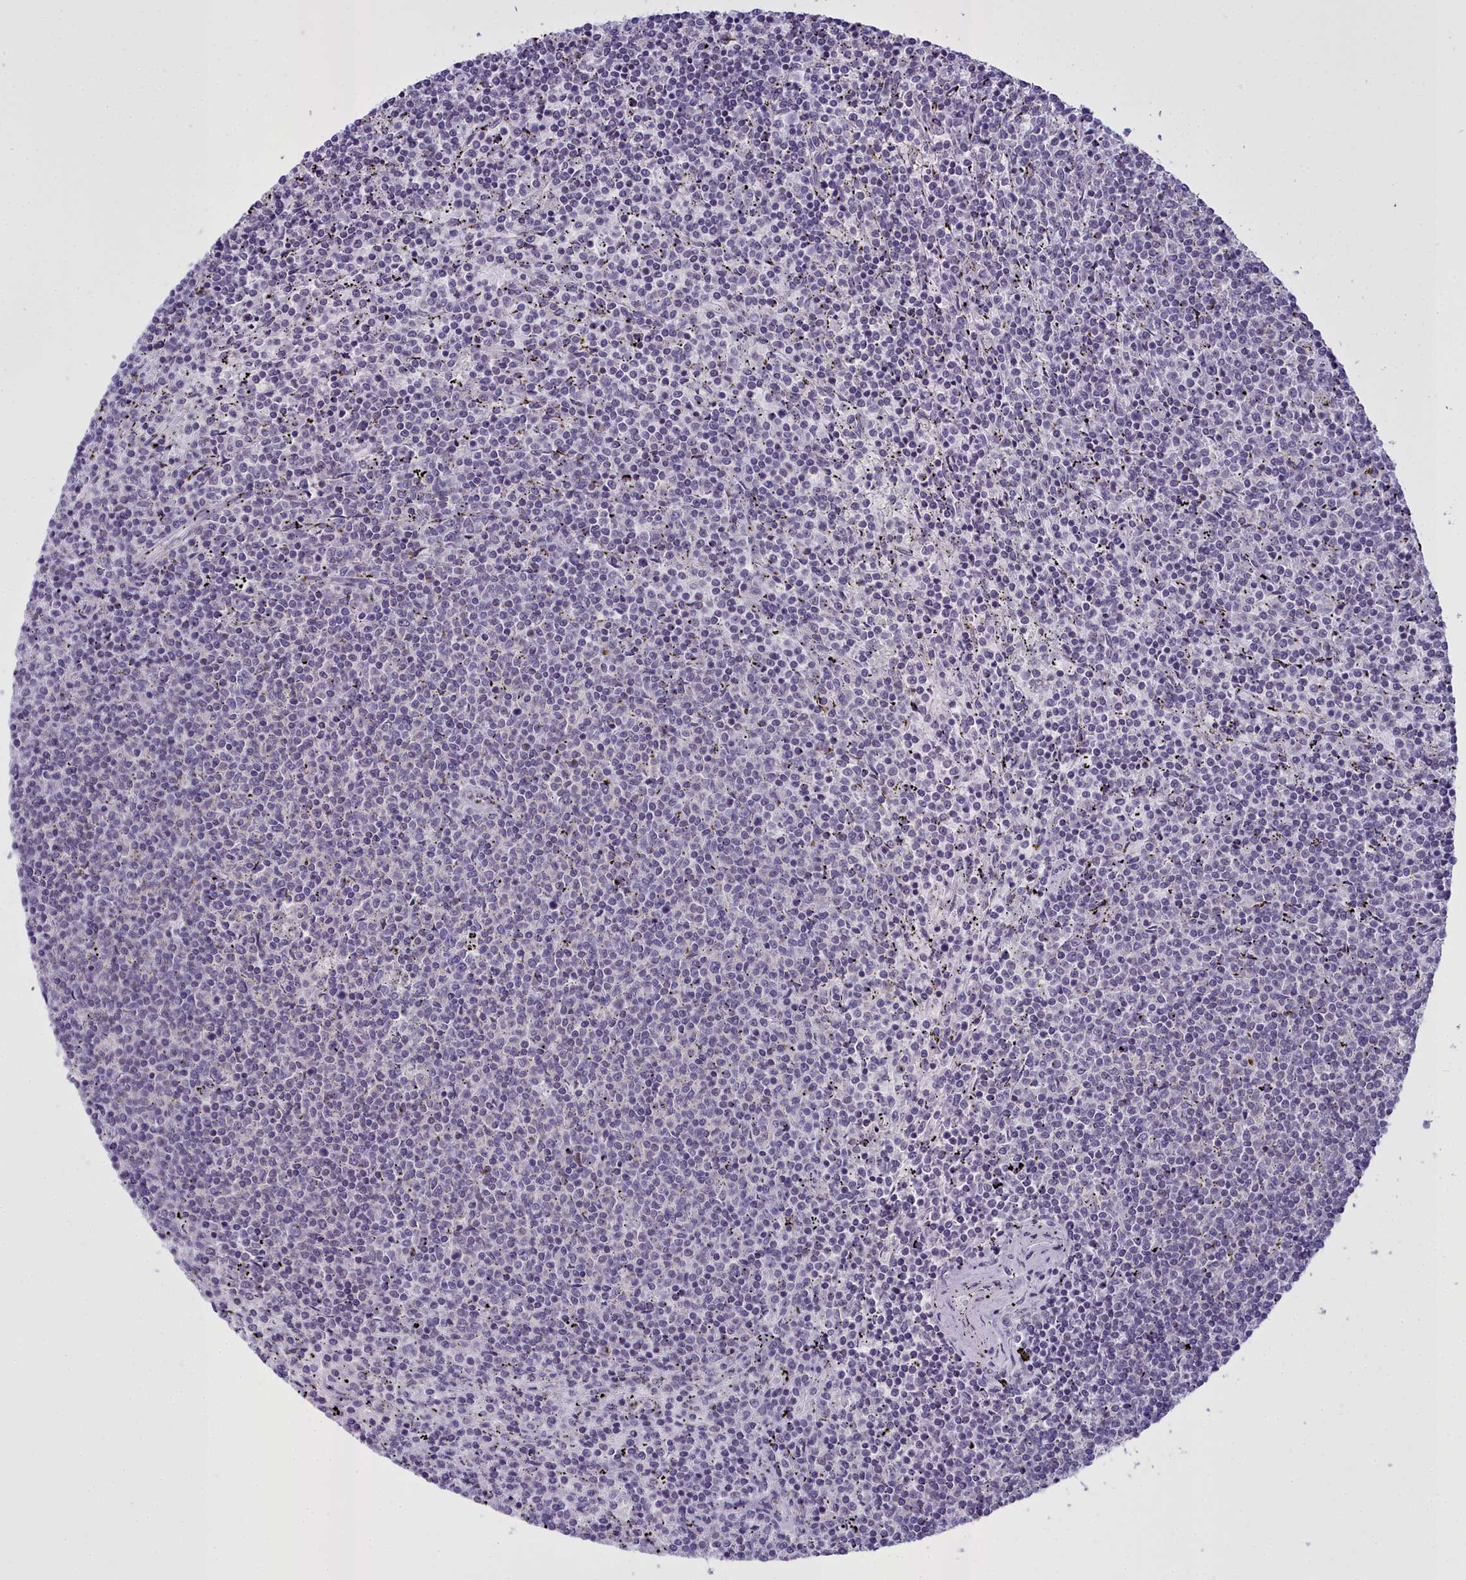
{"staining": {"intensity": "negative", "quantity": "none", "location": "none"}, "tissue": "lymphoma", "cell_type": "Tumor cells", "image_type": "cancer", "snomed": [{"axis": "morphology", "description": "Malignant lymphoma, non-Hodgkin's type, Low grade"}, {"axis": "topography", "description": "Spleen"}], "caption": "Photomicrograph shows no protein positivity in tumor cells of lymphoma tissue.", "gene": "B9D2", "patient": {"sex": "female", "age": 50}}